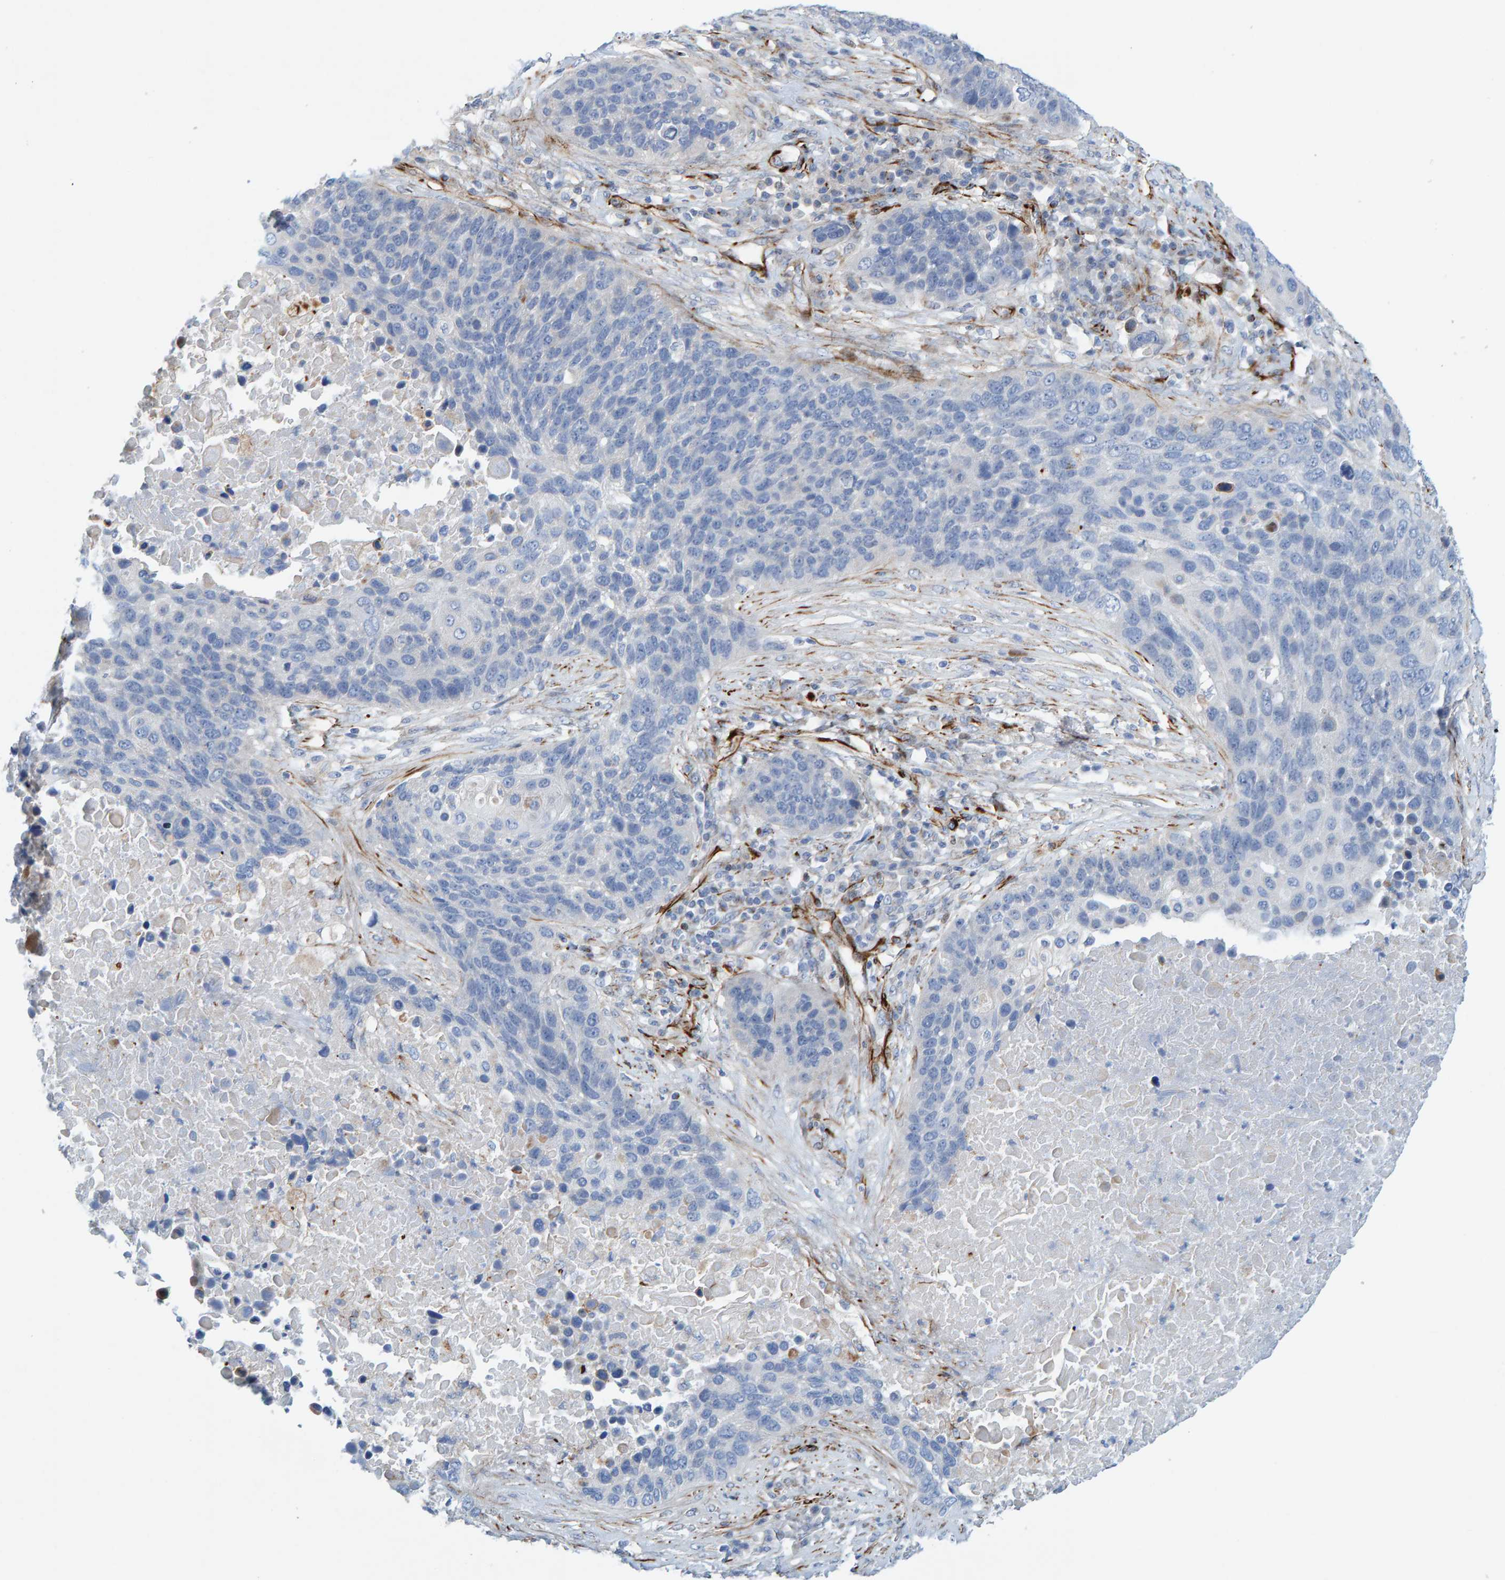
{"staining": {"intensity": "negative", "quantity": "none", "location": "none"}, "tissue": "lung cancer", "cell_type": "Tumor cells", "image_type": "cancer", "snomed": [{"axis": "morphology", "description": "Squamous cell carcinoma, NOS"}, {"axis": "topography", "description": "Lung"}], "caption": "Protein analysis of lung squamous cell carcinoma displays no significant staining in tumor cells.", "gene": "POLG2", "patient": {"sex": "male", "age": 66}}